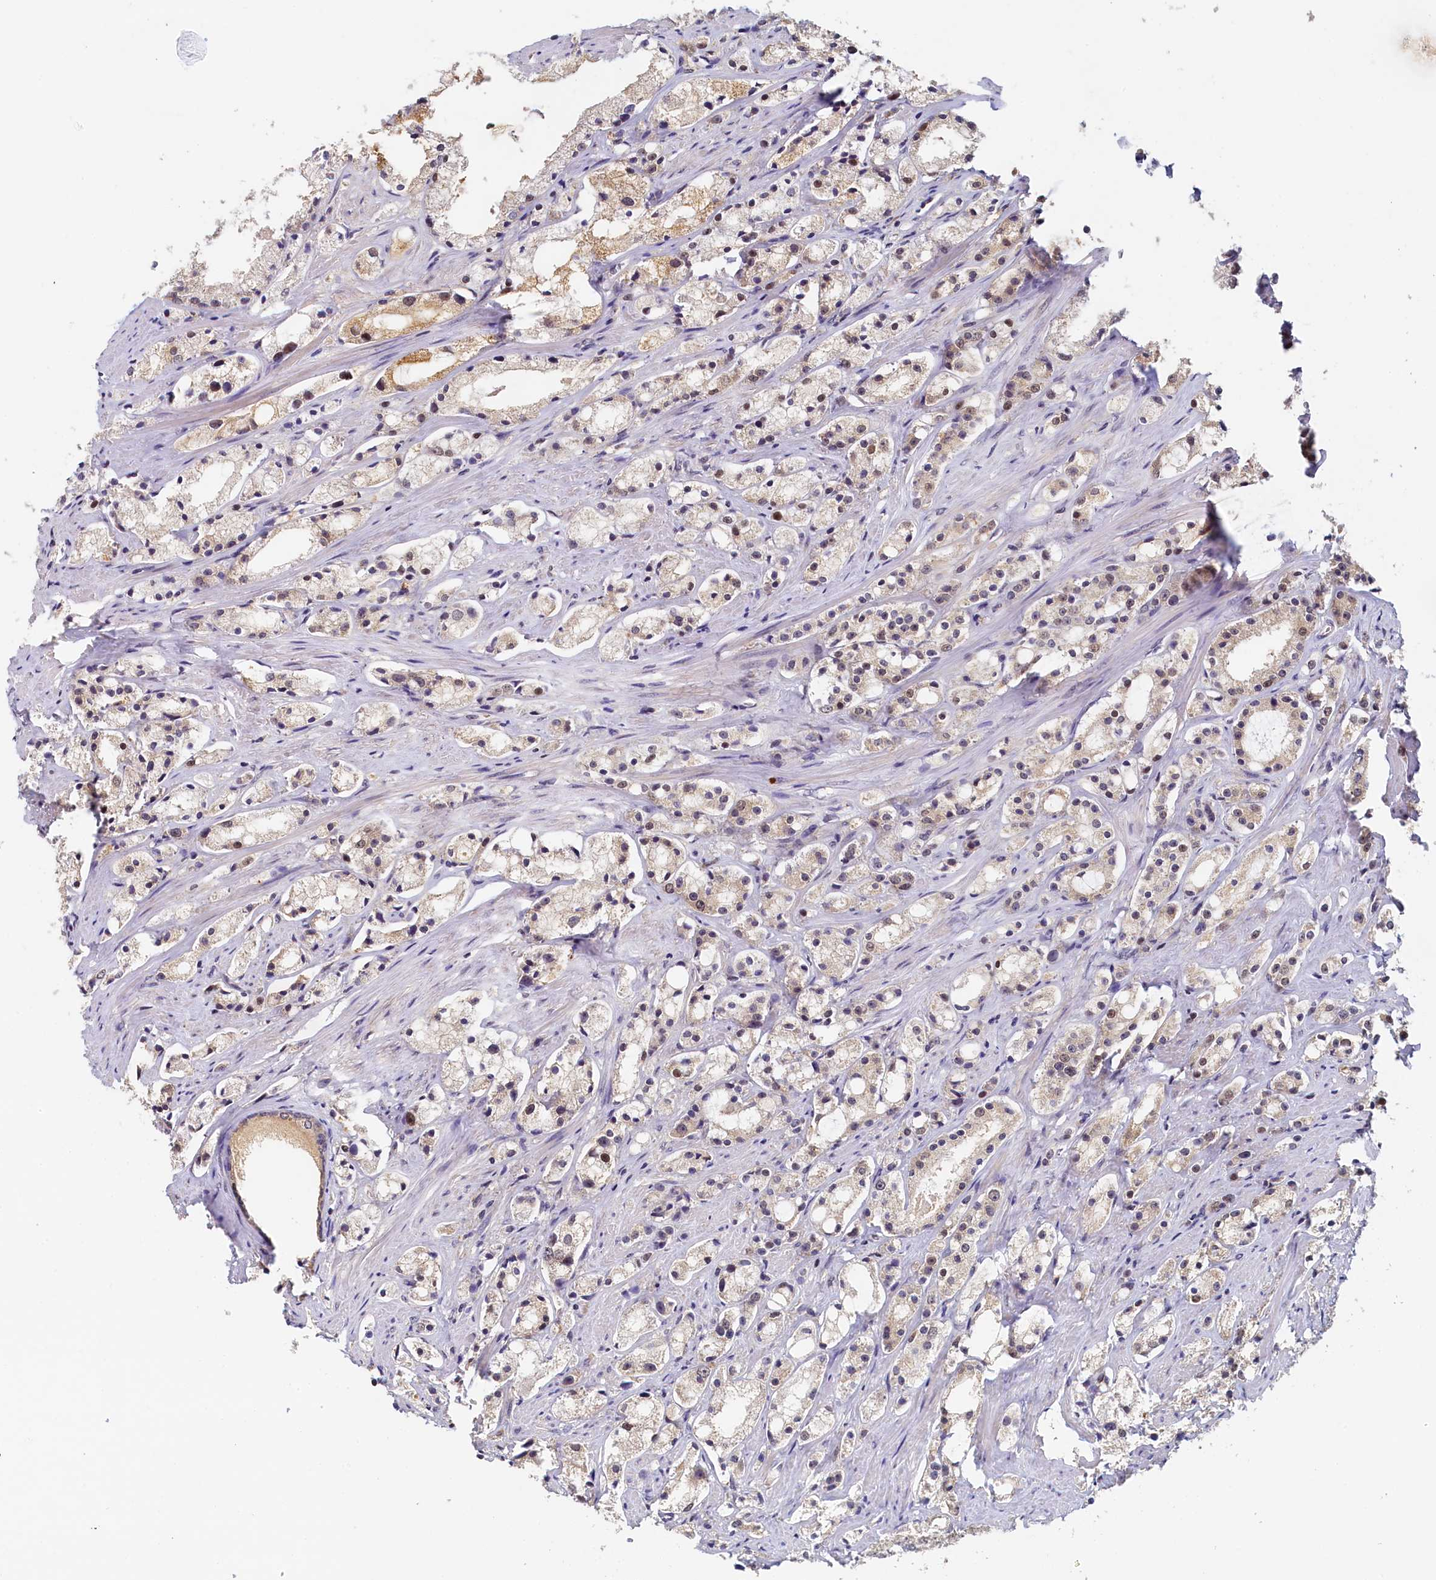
{"staining": {"intensity": "weak", "quantity": "<25%", "location": "cytoplasmic/membranous"}, "tissue": "prostate cancer", "cell_type": "Tumor cells", "image_type": "cancer", "snomed": [{"axis": "morphology", "description": "Adenocarcinoma, High grade"}, {"axis": "topography", "description": "Prostate"}], "caption": "A photomicrograph of prostate high-grade adenocarcinoma stained for a protein exhibits no brown staining in tumor cells. (DAB IHC visualized using brightfield microscopy, high magnification).", "gene": "PAAF1", "patient": {"sex": "male", "age": 66}}